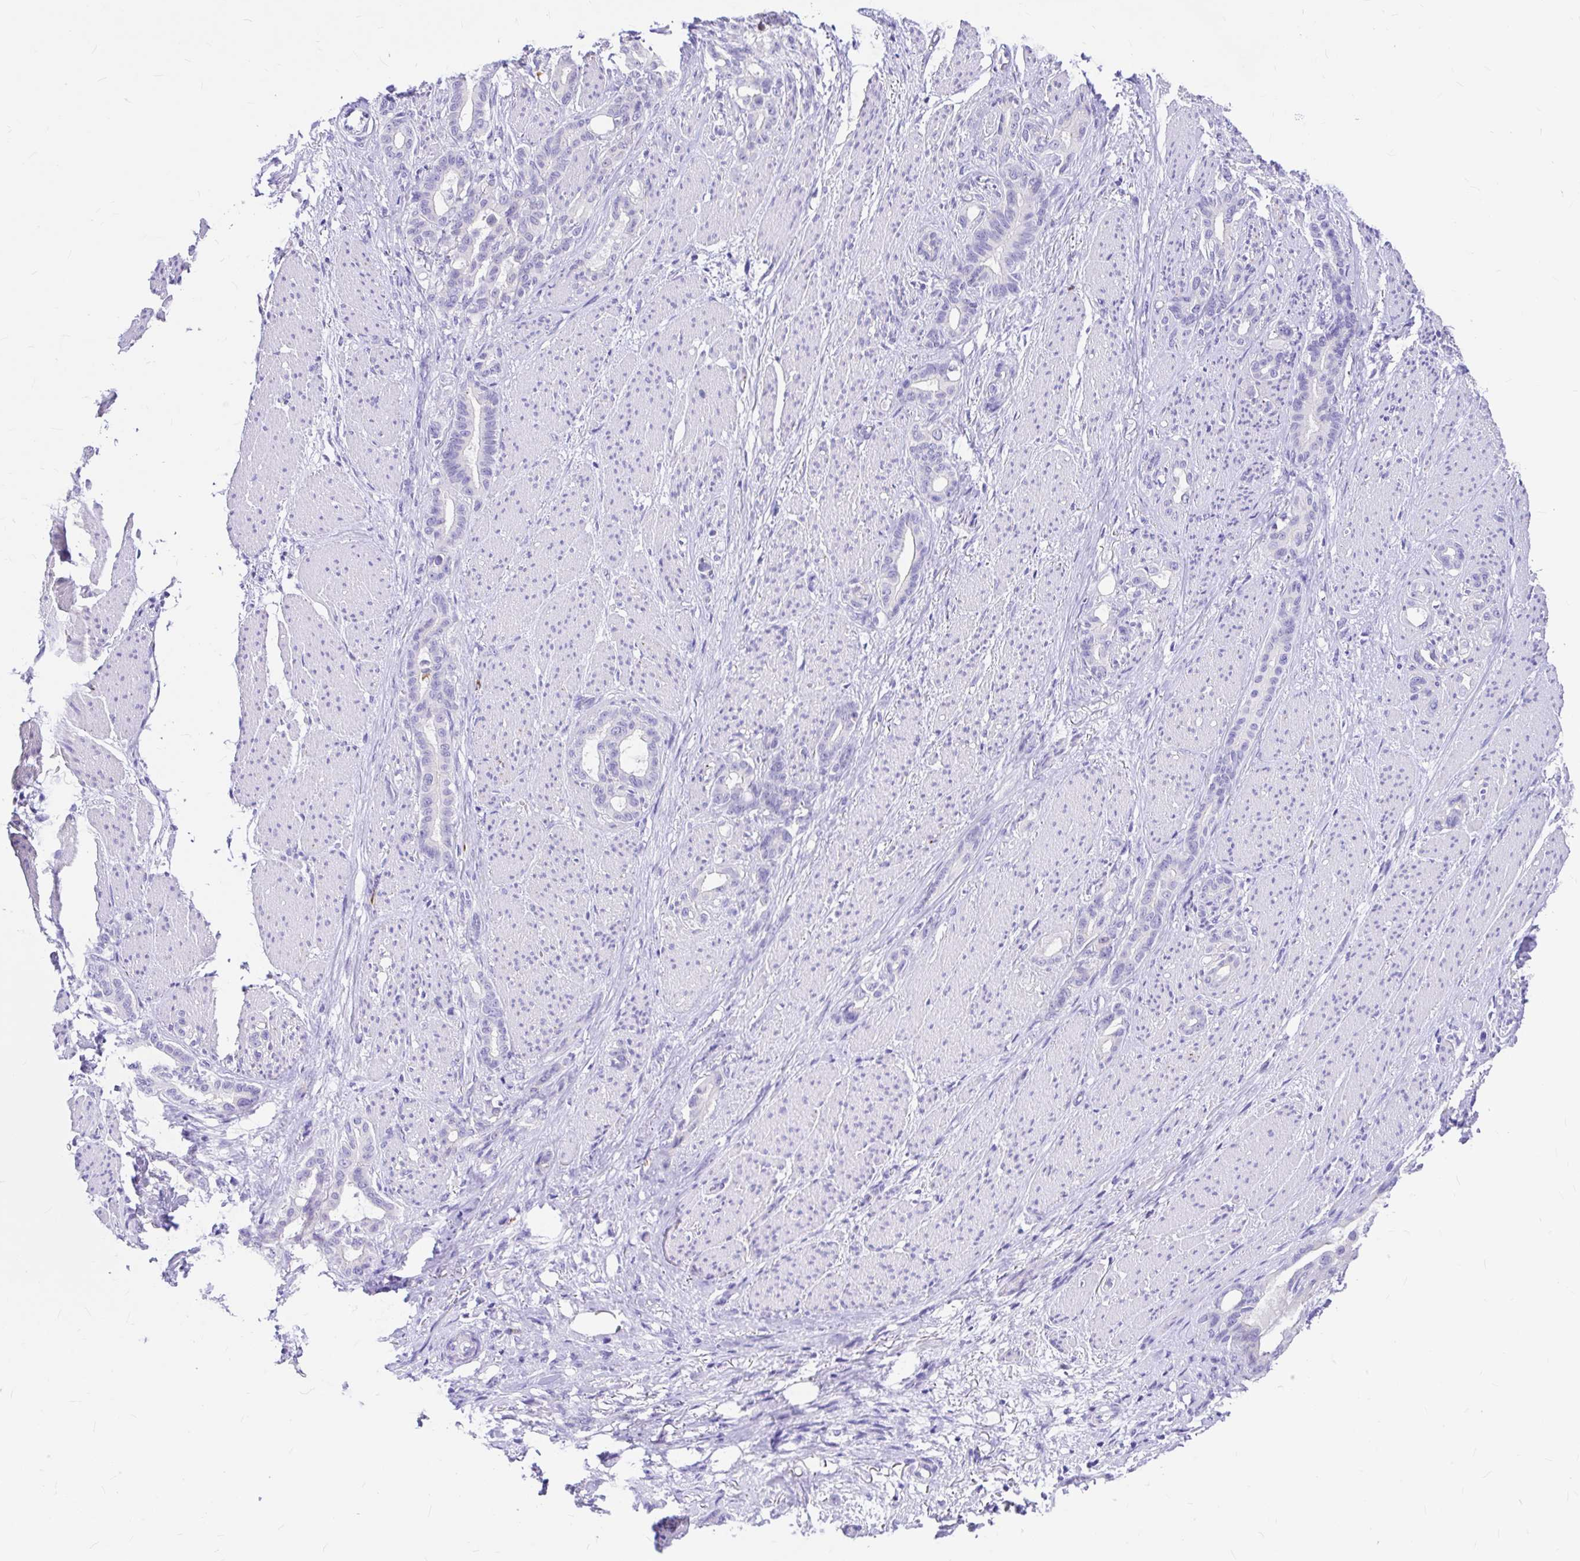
{"staining": {"intensity": "negative", "quantity": "none", "location": "none"}, "tissue": "stomach cancer", "cell_type": "Tumor cells", "image_type": "cancer", "snomed": [{"axis": "morphology", "description": "Normal tissue, NOS"}, {"axis": "morphology", "description": "Adenocarcinoma, NOS"}, {"axis": "topography", "description": "Esophagus"}, {"axis": "topography", "description": "Stomach, upper"}], "caption": "DAB immunohistochemical staining of human adenocarcinoma (stomach) shows no significant staining in tumor cells.", "gene": "CLEC1B", "patient": {"sex": "male", "age": 62}}